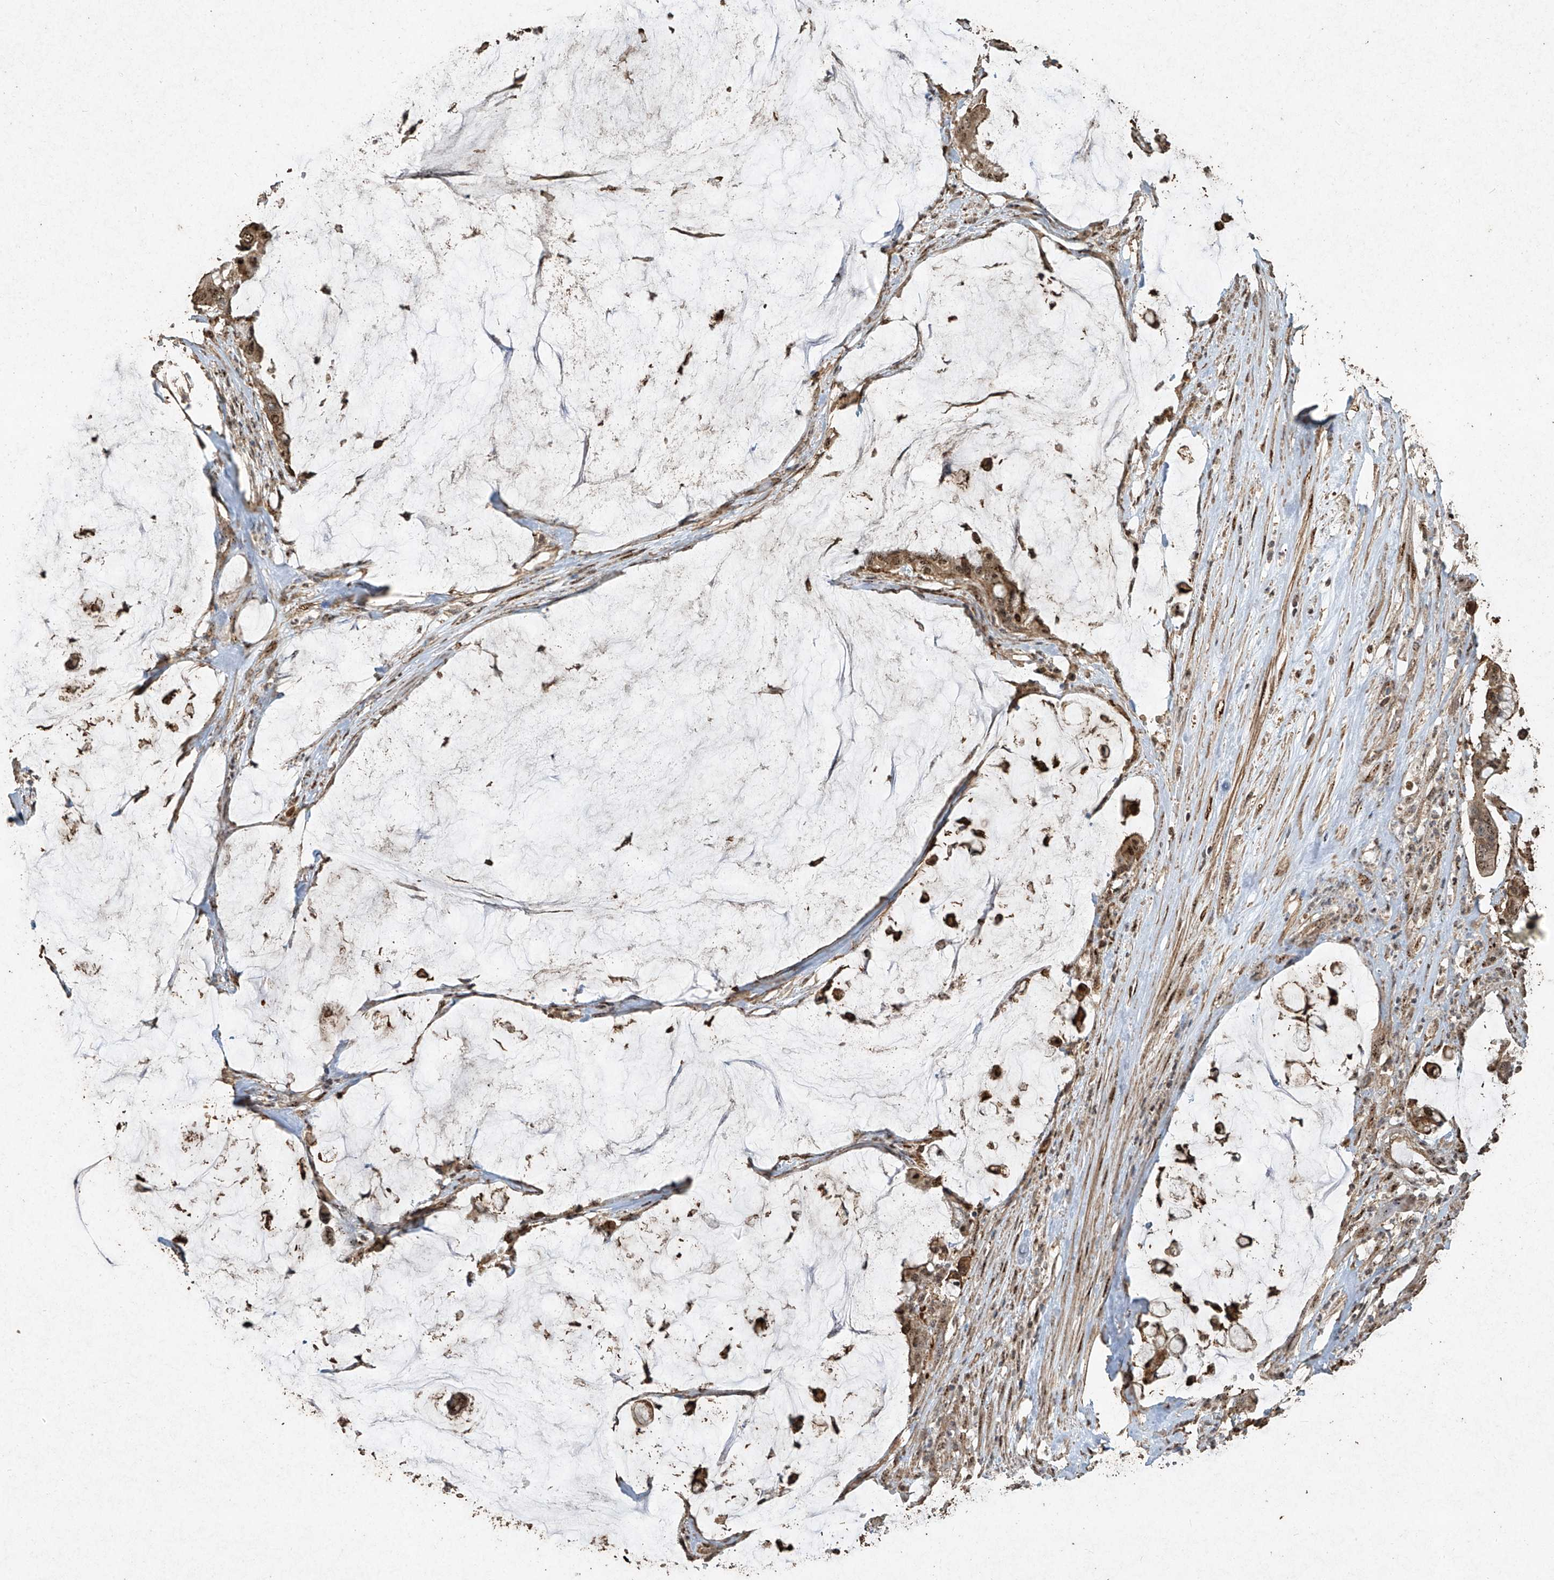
{"staining": {"intensity": "moderate", "quantity": ">75%", "location": "cytoplasmic/membranous,nuclear"}, "tissue": "pancreatic cancer", "cell_type": "Tumor cells", "image_type": "cancer", "snomed": [{"axis": "morphology", "description": "Adenocarcinoma, NOS"}, {"axis": "topography", "description": "Pancreas"}], "caption": "This photomicrograph reveals immunohistochemistry (IHC) staining of human pancreatic cancer, with medium moderate cytoplasmic/membranous and nuclear staining in approximately >75% of tumor cells.", "gene": "ERBB3", "patient": {"sex": "male", "age": 41}}